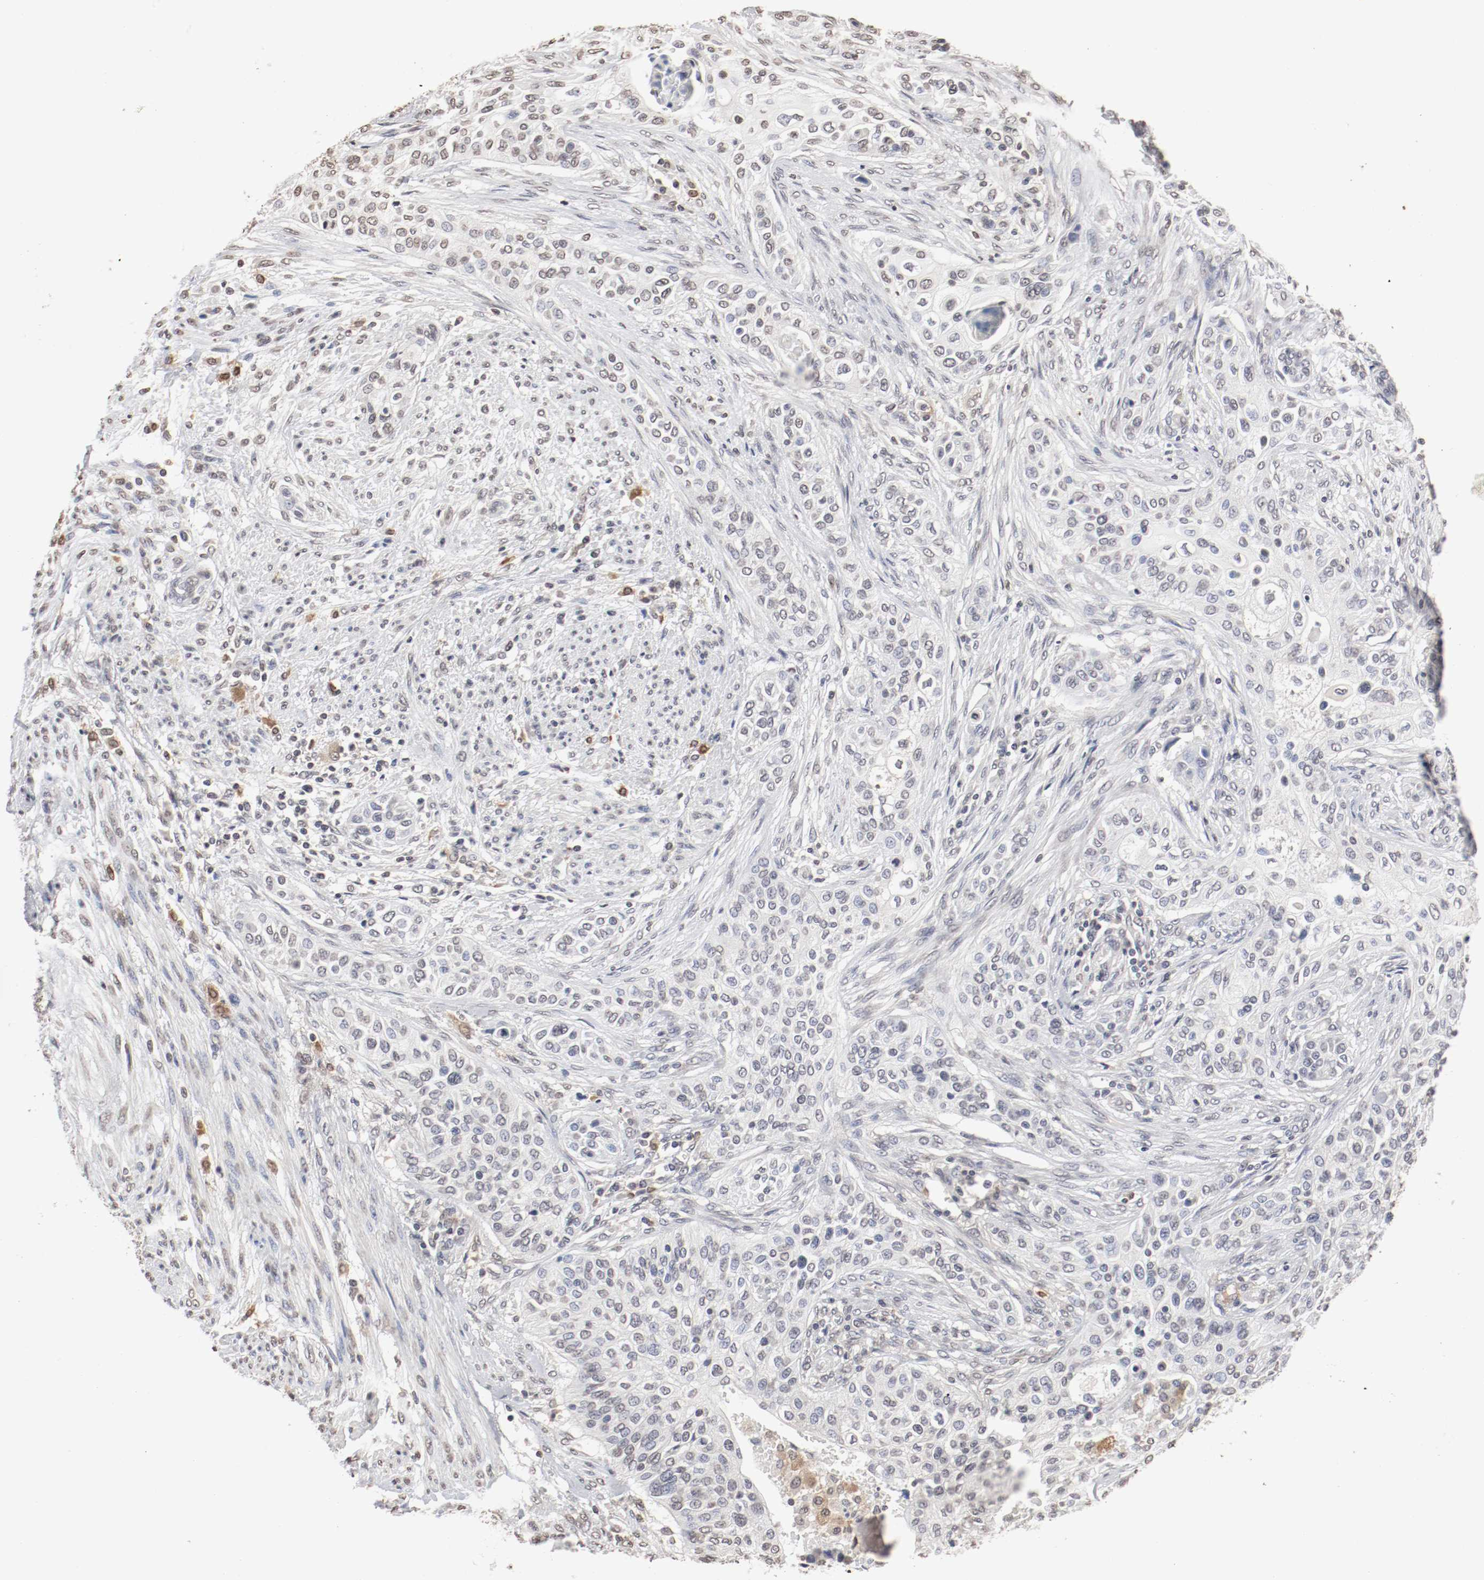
{"staining": {"intensity": "weak", "quantity": "<25%", "location": "nuclear"}, "tissue": "urothelial cancer", "cell_type": "Tumor cells", "image_type": "cancer", "snomed": [{"axis": "morphology", "description": "Urothelial carcinoma, High grade"}, {"axis": "topography", "description": "Urinary bladder"}], "caption": "This image is of urothelial cancer stained with immunohistochemistry to label a protein in brown with the nuclei are counter-stained blue. There is no positivity in tumor cells.", "gene": "WASL", "patient": {"sex": "male", "age": 74}}